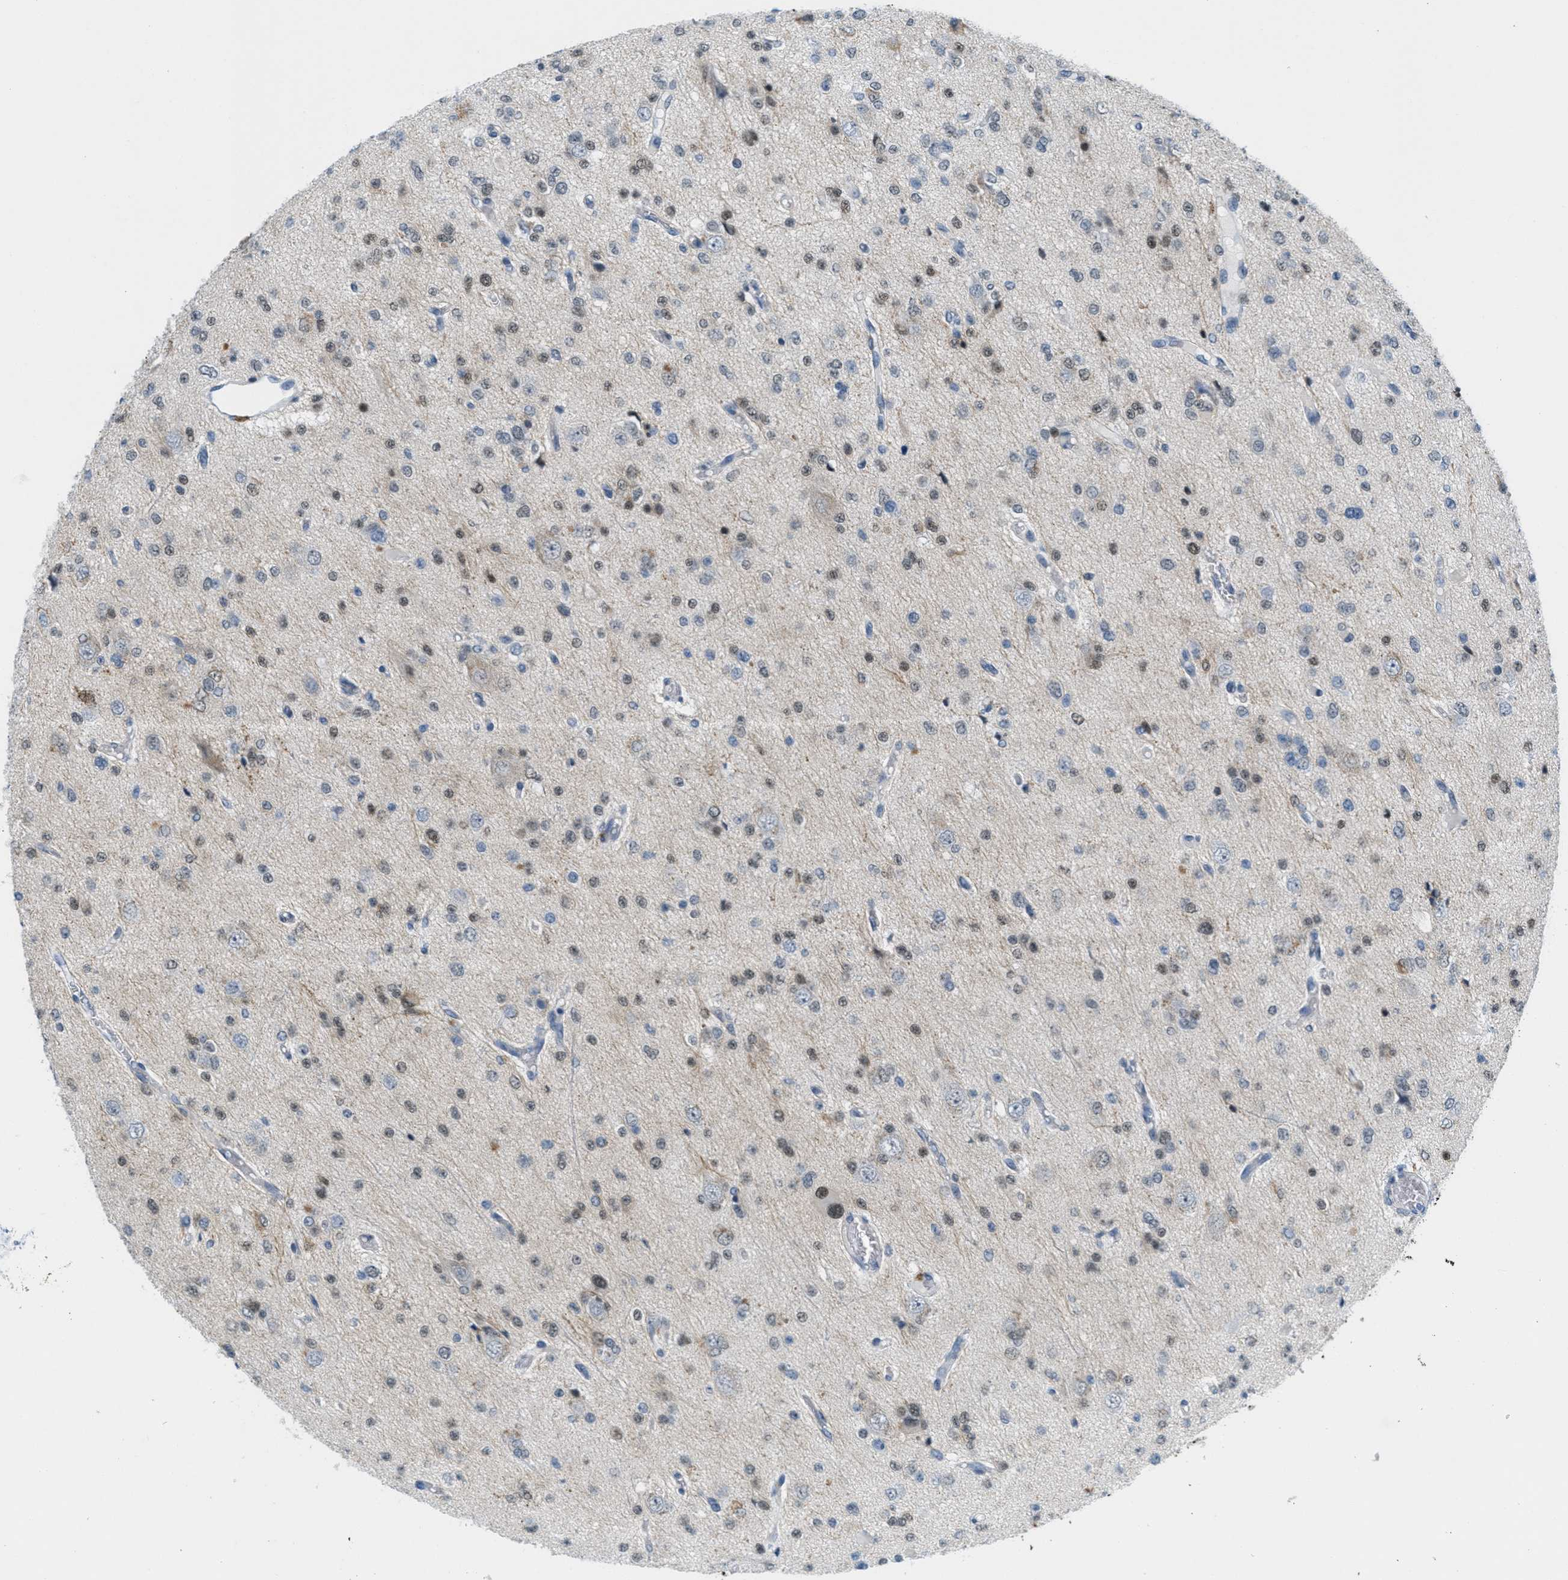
{"staining": {"intensity": "moderate", "quantity": "25%-75%", "location": "cytoplasmic/membranous"}, "tissue": "glioma", "cell_type": "Tumor cells", "image_type": "cancer", "snomed": [{"axis": "morphology", "description": "Glioma, malignant, Low grade"}, {"axis": "topography", "description": "Brain"}], "caption": "Human malignant low-grade glioma stained with a brown dye demonstrates moderate cytoplasmic/membranous positive positivity in about 25%-75% of tumor cells.", "gene": "HS3ST2", "patient": {"sex": "male", "age": 38}}